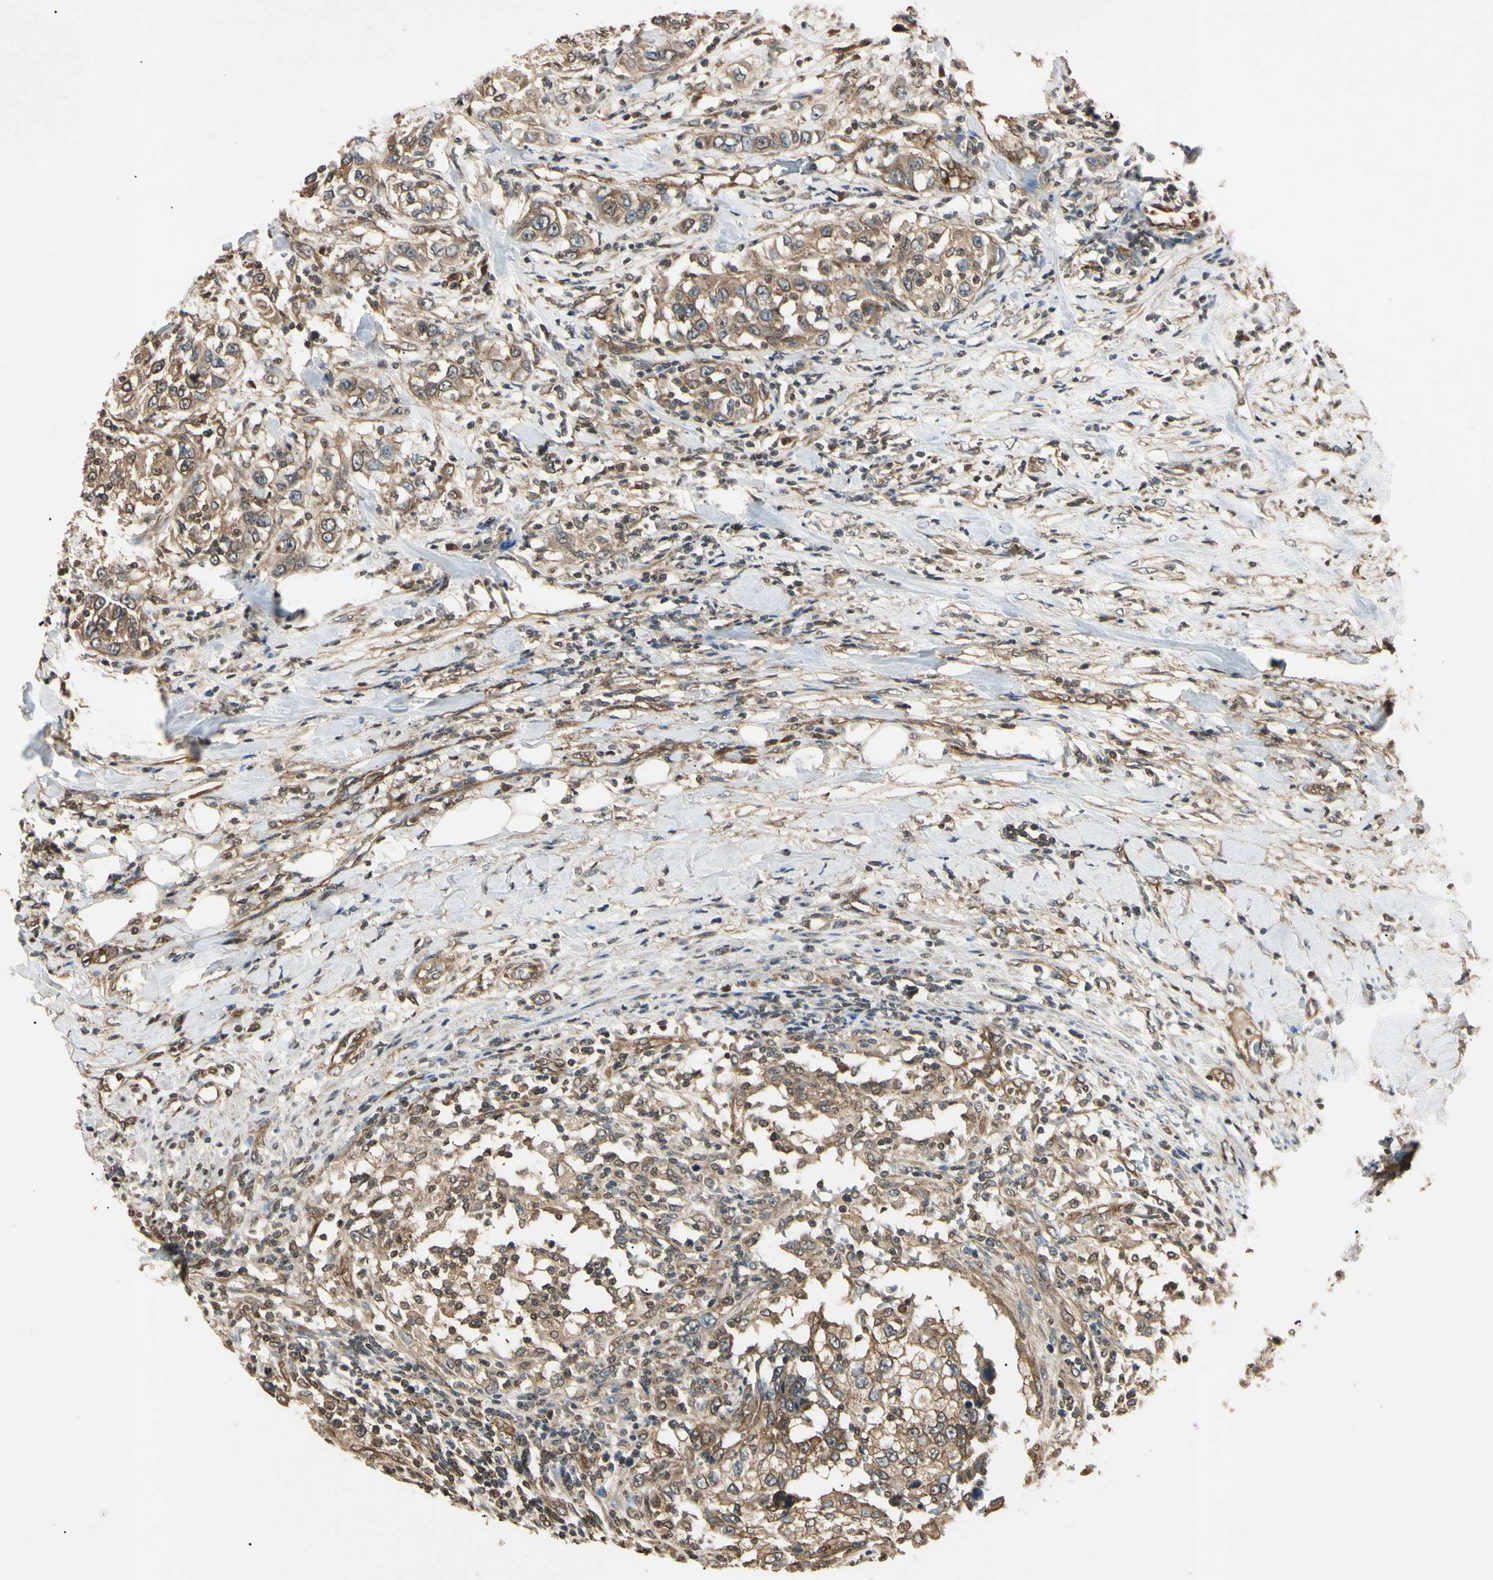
{"staining": {"intensity": "moderate", "quantity": "25%-75%", "location": "cytoplasmic/membranous"}, "tissue": "urothelial cancer", "cell_type": "Tumor cells", "image_type": "cancer", "snomed": [{"axis": "morphology", "description": "Urothelial carcinoma, High grade"}, {"axis": "topography", "description": "Urinary bladder"}], "caption": "A high-resolution photomicrograph shows immunohistochemistry staining of urothelial cancer, which reveals moderate cytoplasmic/membranous positivity in approximately 25%-75% of tumor cells.", "gene": "EPN1", "patient": {"sex": "female", "age": 80}}